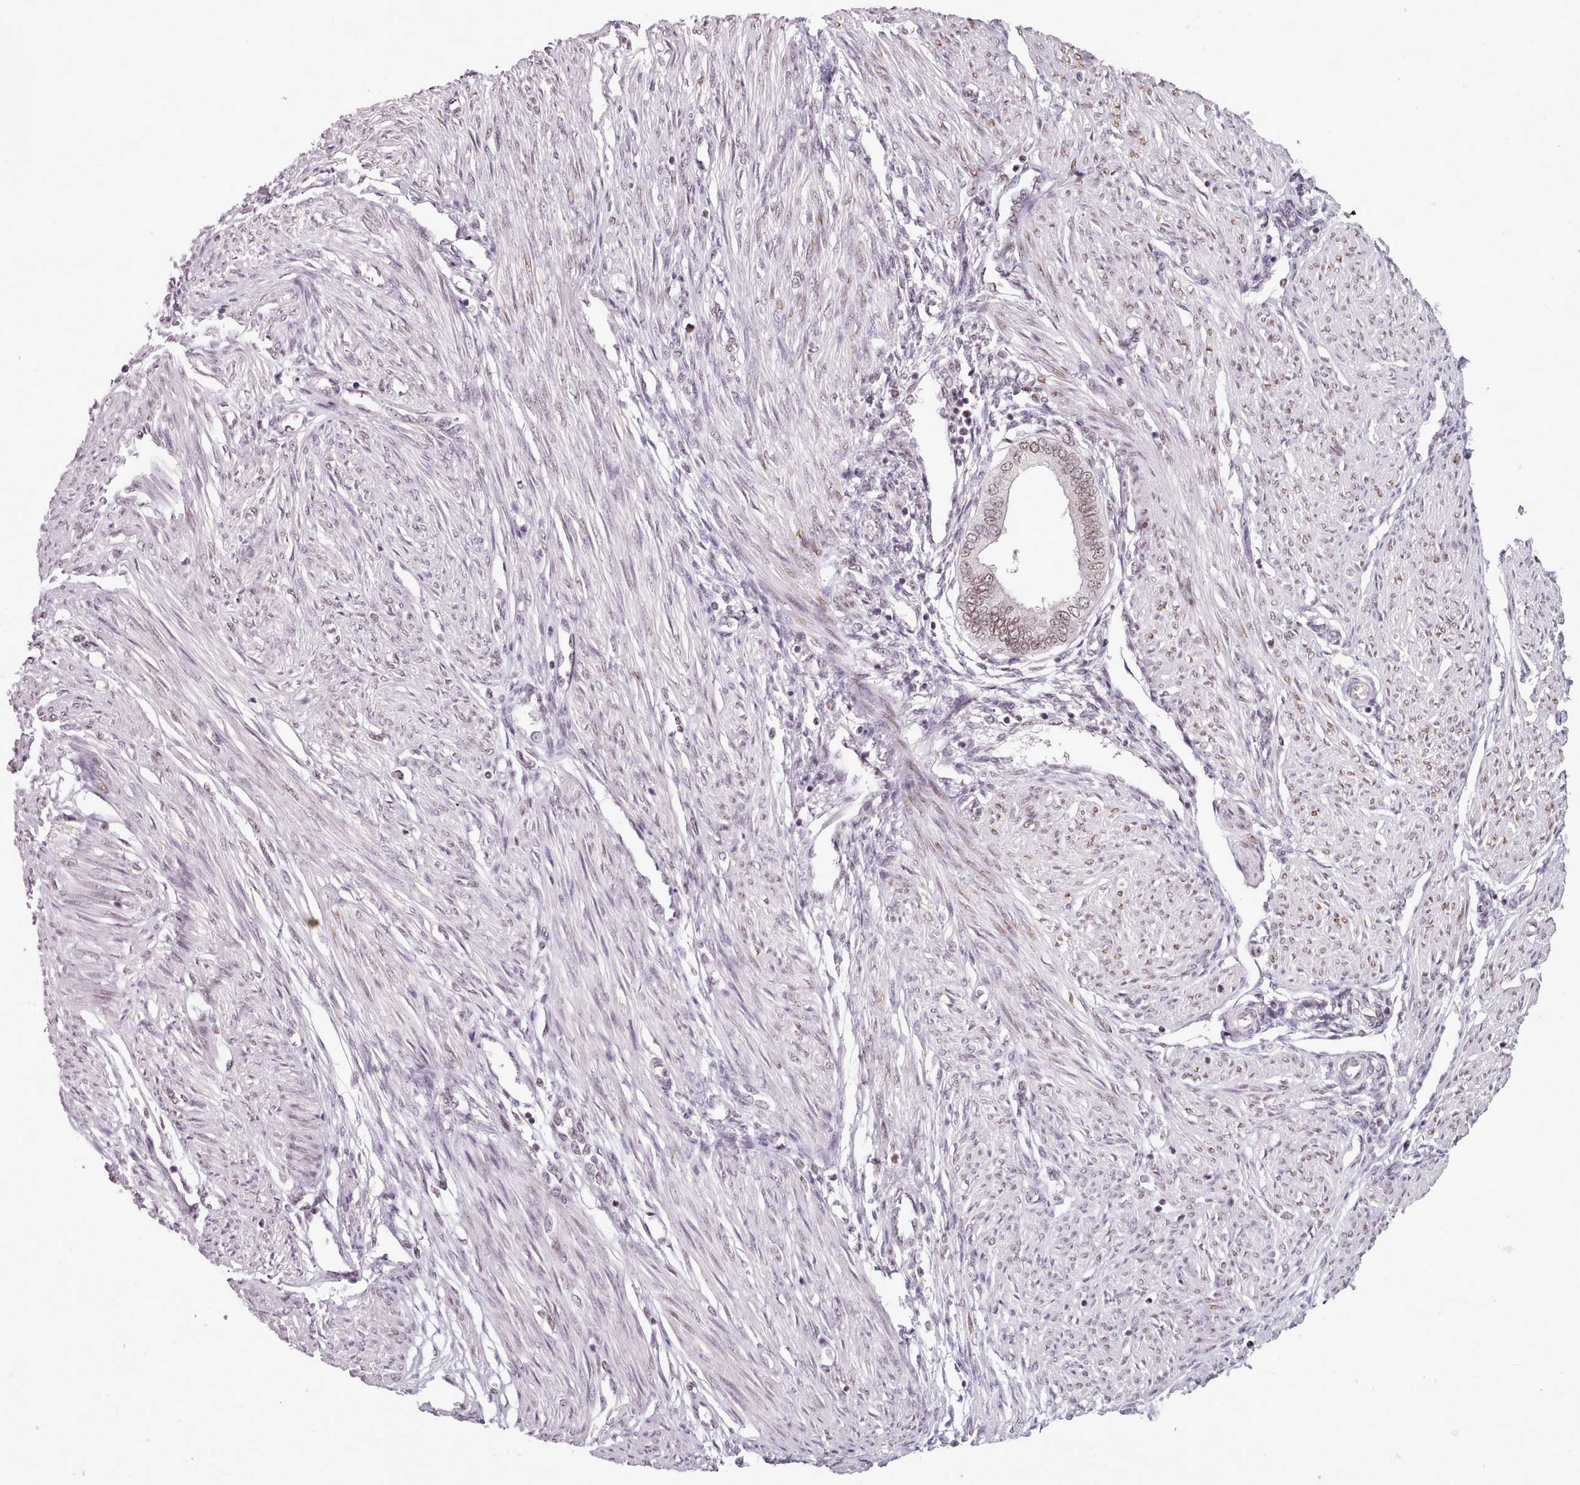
{"staining": {"intensity": "weak", "quantity": "25%-75%", "location": "nuclear"}, "tissue": "endometrium", "cell_type": "Cells in endometrial stroma", "image_type": "normal", "snomed": [{"axis": "morphology", "description": "Normal tissue, NOS"}, {"axis": "topography", "description": "Endometrium"}], "caption": "Immunohistochemistry staining of unremarkable endometrium, which displays low levels of weak nuclear expression in approximately 25%-75% of cells in endometrial stroma indicating weak nuclear protein positivity. The staining was performed using DAB (3,3'-diaminobenzidine) (brown) for protein detection and nuclei were counterstained in hematoxylin (blue).", "gene": "SRRM1", "patient": {"sex": "female", "age": 53}}